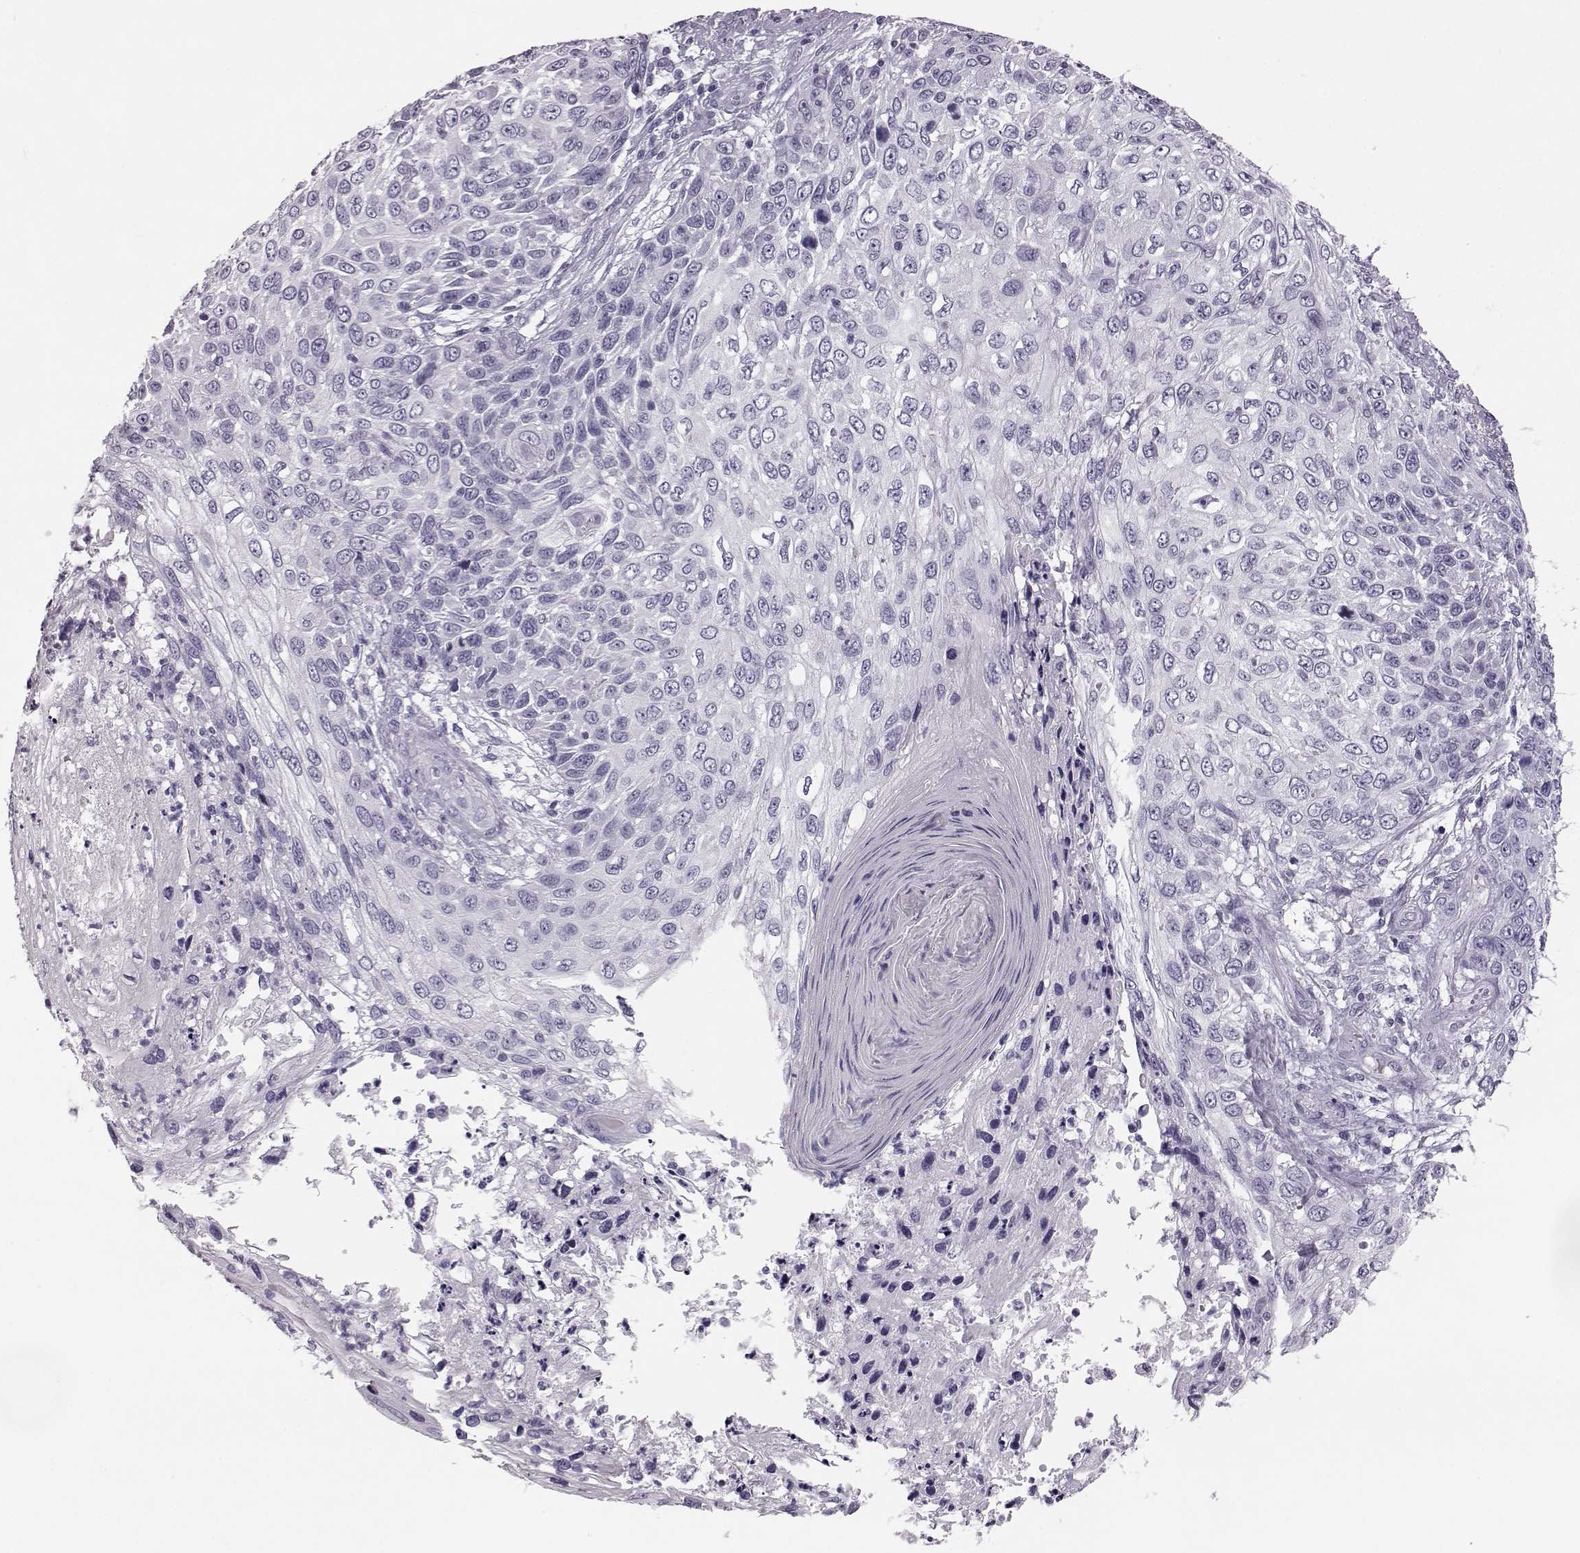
{"staining": {"intensity": "negative", "quantity": "none", "location": "none"}, "tissue": "skin cancer", "cell_type": "Tumor cells", "image_type": "cancer", "snomed": [{"axis": "morphology", "description": "Squamous cell carcinoma, NOS"}, {"axis": "topography", "description": "Skin"}], "caption": "Immunohistochemistry (IHC) histopathology image of neoplastic tissue: human skin squamous cell carcinoma stained with DAB displays no significant protein expression in tumor cells. (Brightfield microscopy of DAB immunohistochemistry at high magnification).", "gene": "BFSP2", "patient": {"sex": "male", "age": 92}}